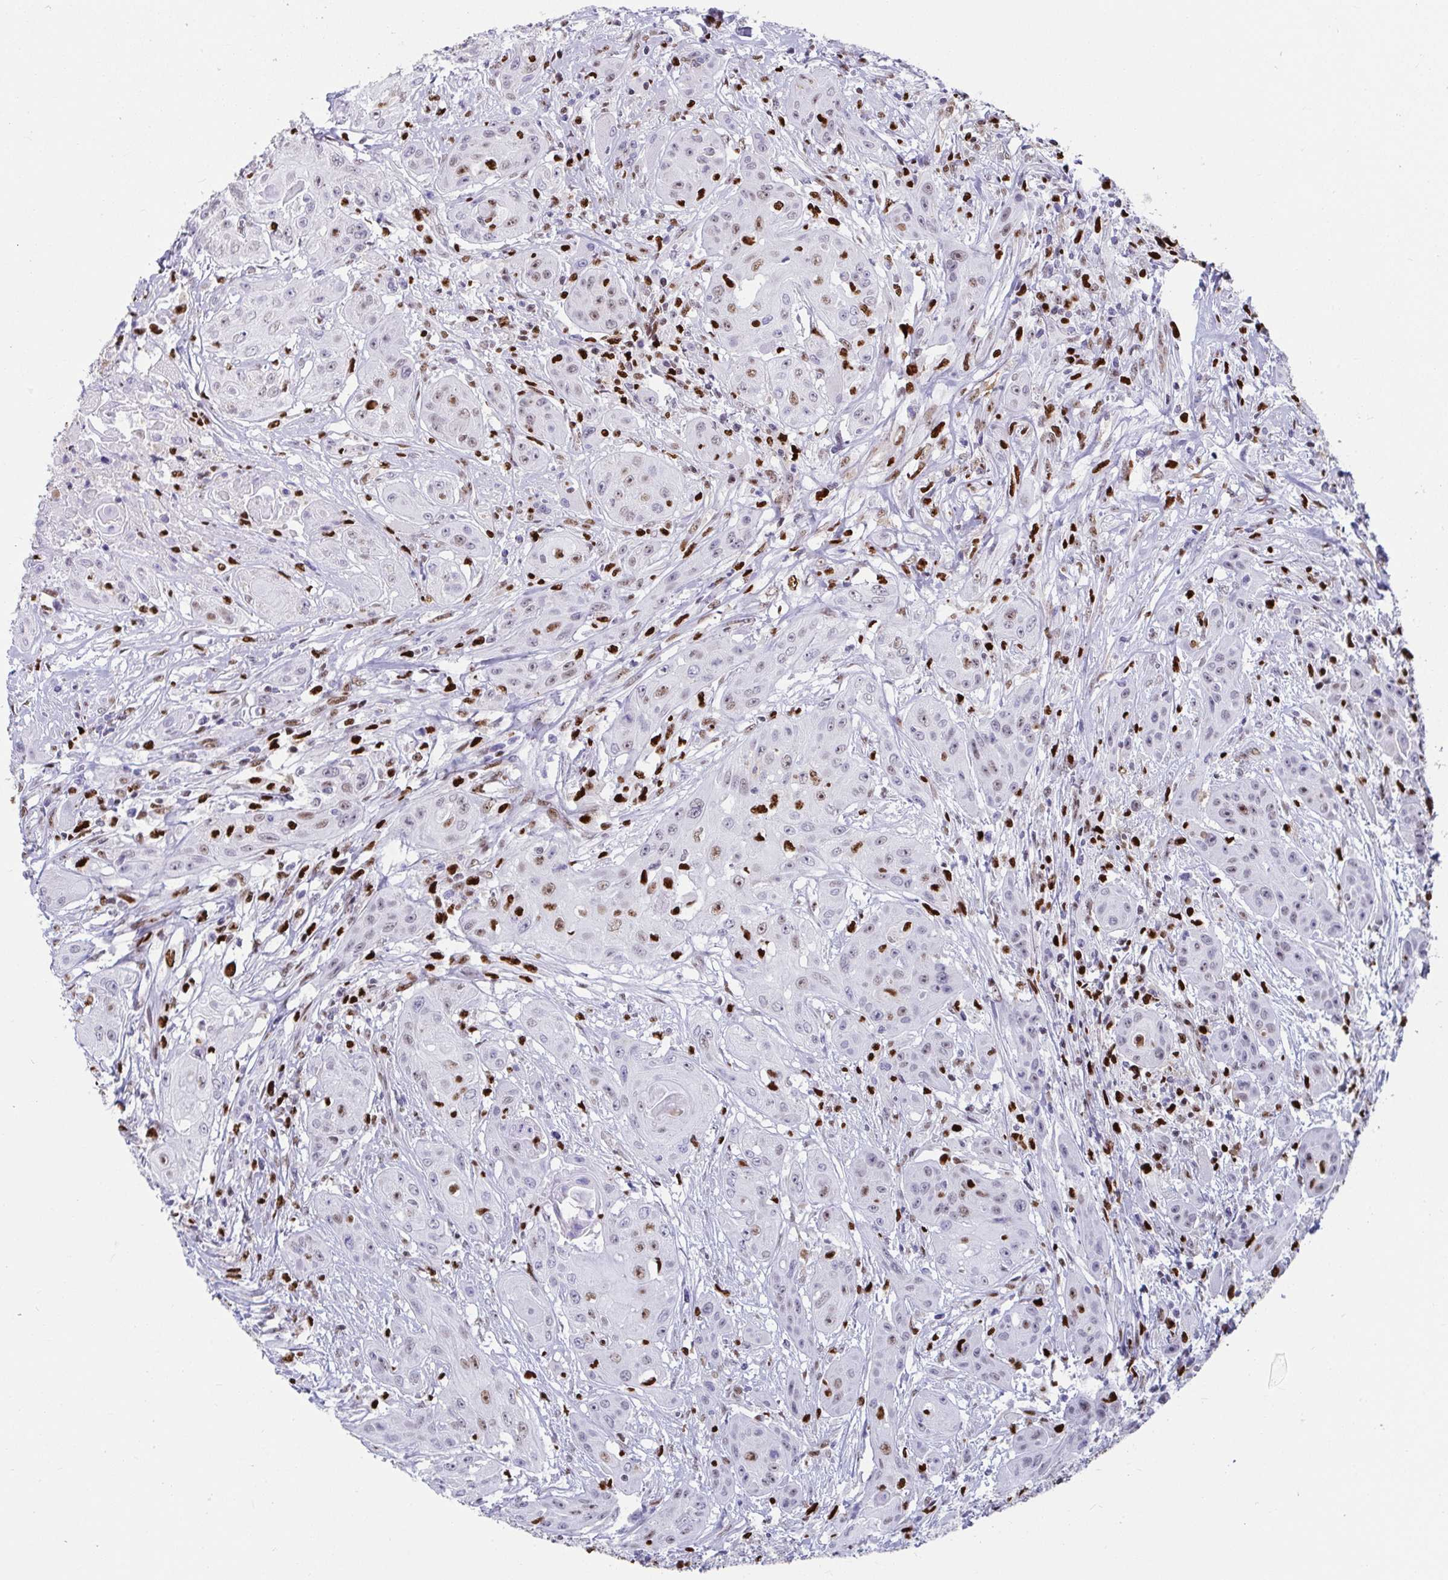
{"staining": {"intensity": "moderate", "quantity": "<25%", "location": "nuclear"}, "tissue": "head and neck cancer", "cell_type": "Tumor cells", "image_type": "cancer", "snomed": [{"axis": "morphology", "description": "Squamous cell carcinoma, NOS"}, {"axis": "topography", "description": "Oral tissue"}, {"axis": "topography", "description": "Head-Neck"}, {"axis": "topography", "description": "Neck, NOS"}], "caption": "Immunohistochemical staining of human head and neck squamous cell carcinoma shows low levels of moderate nuclear staining in approximately <25% of tumor cells.", "gene": "ZNF586", "patient": {"sex": "female", "age": 55}}